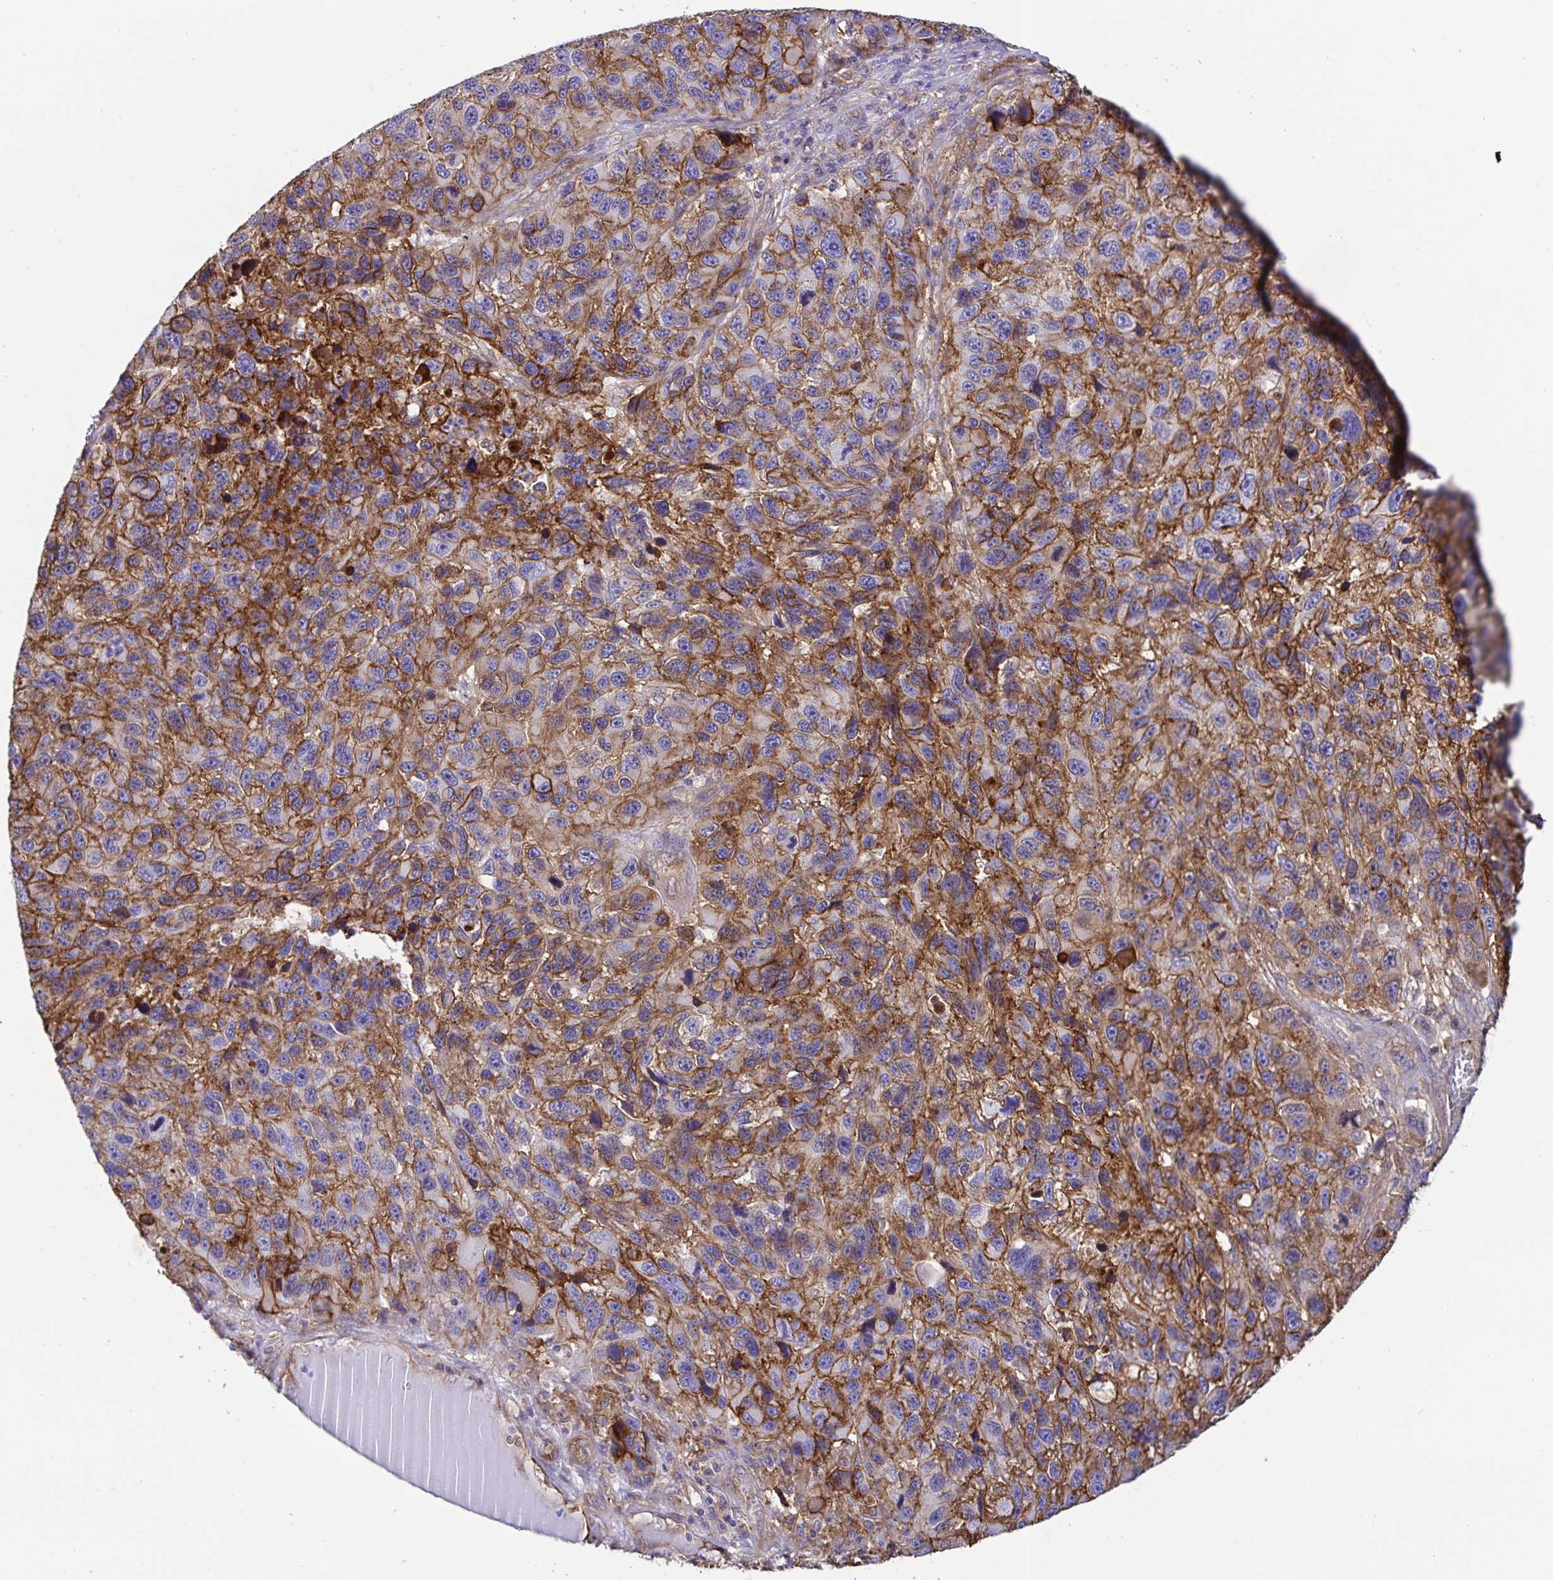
{"staining": {"intensity": "strong", "quantity": "25%-75%", "location": "cytoplasmic/membranous"}, "tissue": "melanoma", "cell_type": "Tumor cells", "image_type": "cancer", "snomed": [{"axis": "morphology", "description": "Malignant melanoma, NOS"}, {"axis": "topography", "description": "Skin"}], "caption": "Tumor cells exhibit high levels of strong cytoplasmic/membranous expression in about 25%-75% of cells in human melanoma.", "gene": "ANXA2", "patient": {"sex": "male", "age": 53}}